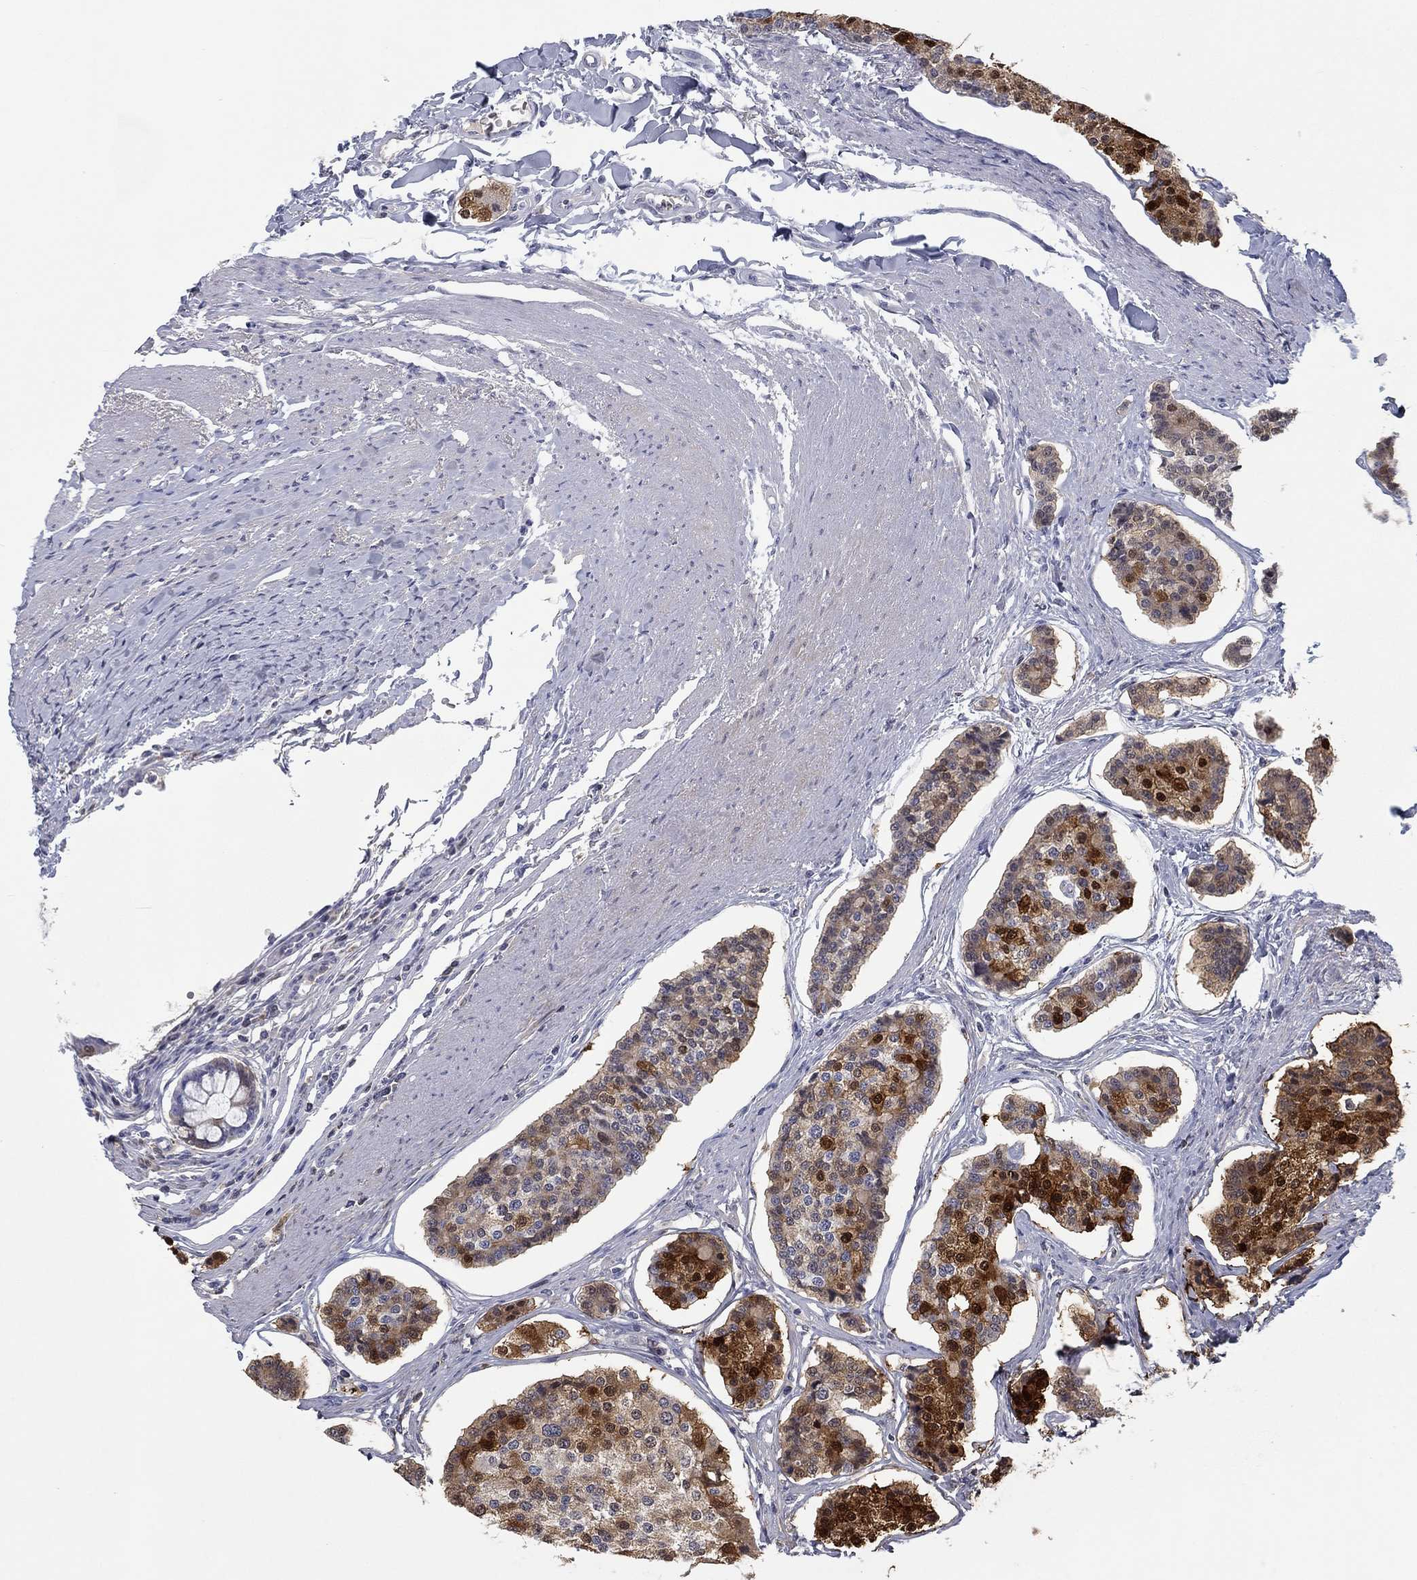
{"staining": {"intensity": "strong", "quantity": "25%-75%", "location": "cytoplasmic/membranous,nuclear"}, "tissue": "carcinoid", "cell_type": "Tumor cells", "image_type": "cancer", "snomed": [{"axis": "morphology", "description": "Carcinoid, malignant, NOS"}, {"axis": "topography", "description": "Small intestine"}], "caption": "Immunohistochemical staining of human carcinoid reveals strong cytoplasmic/membranous and nuclear protein positivity in approximately 25%-75% of tumor cells.", "gene": "CALB1", "patient": {"sex": "female", "age": 65}}